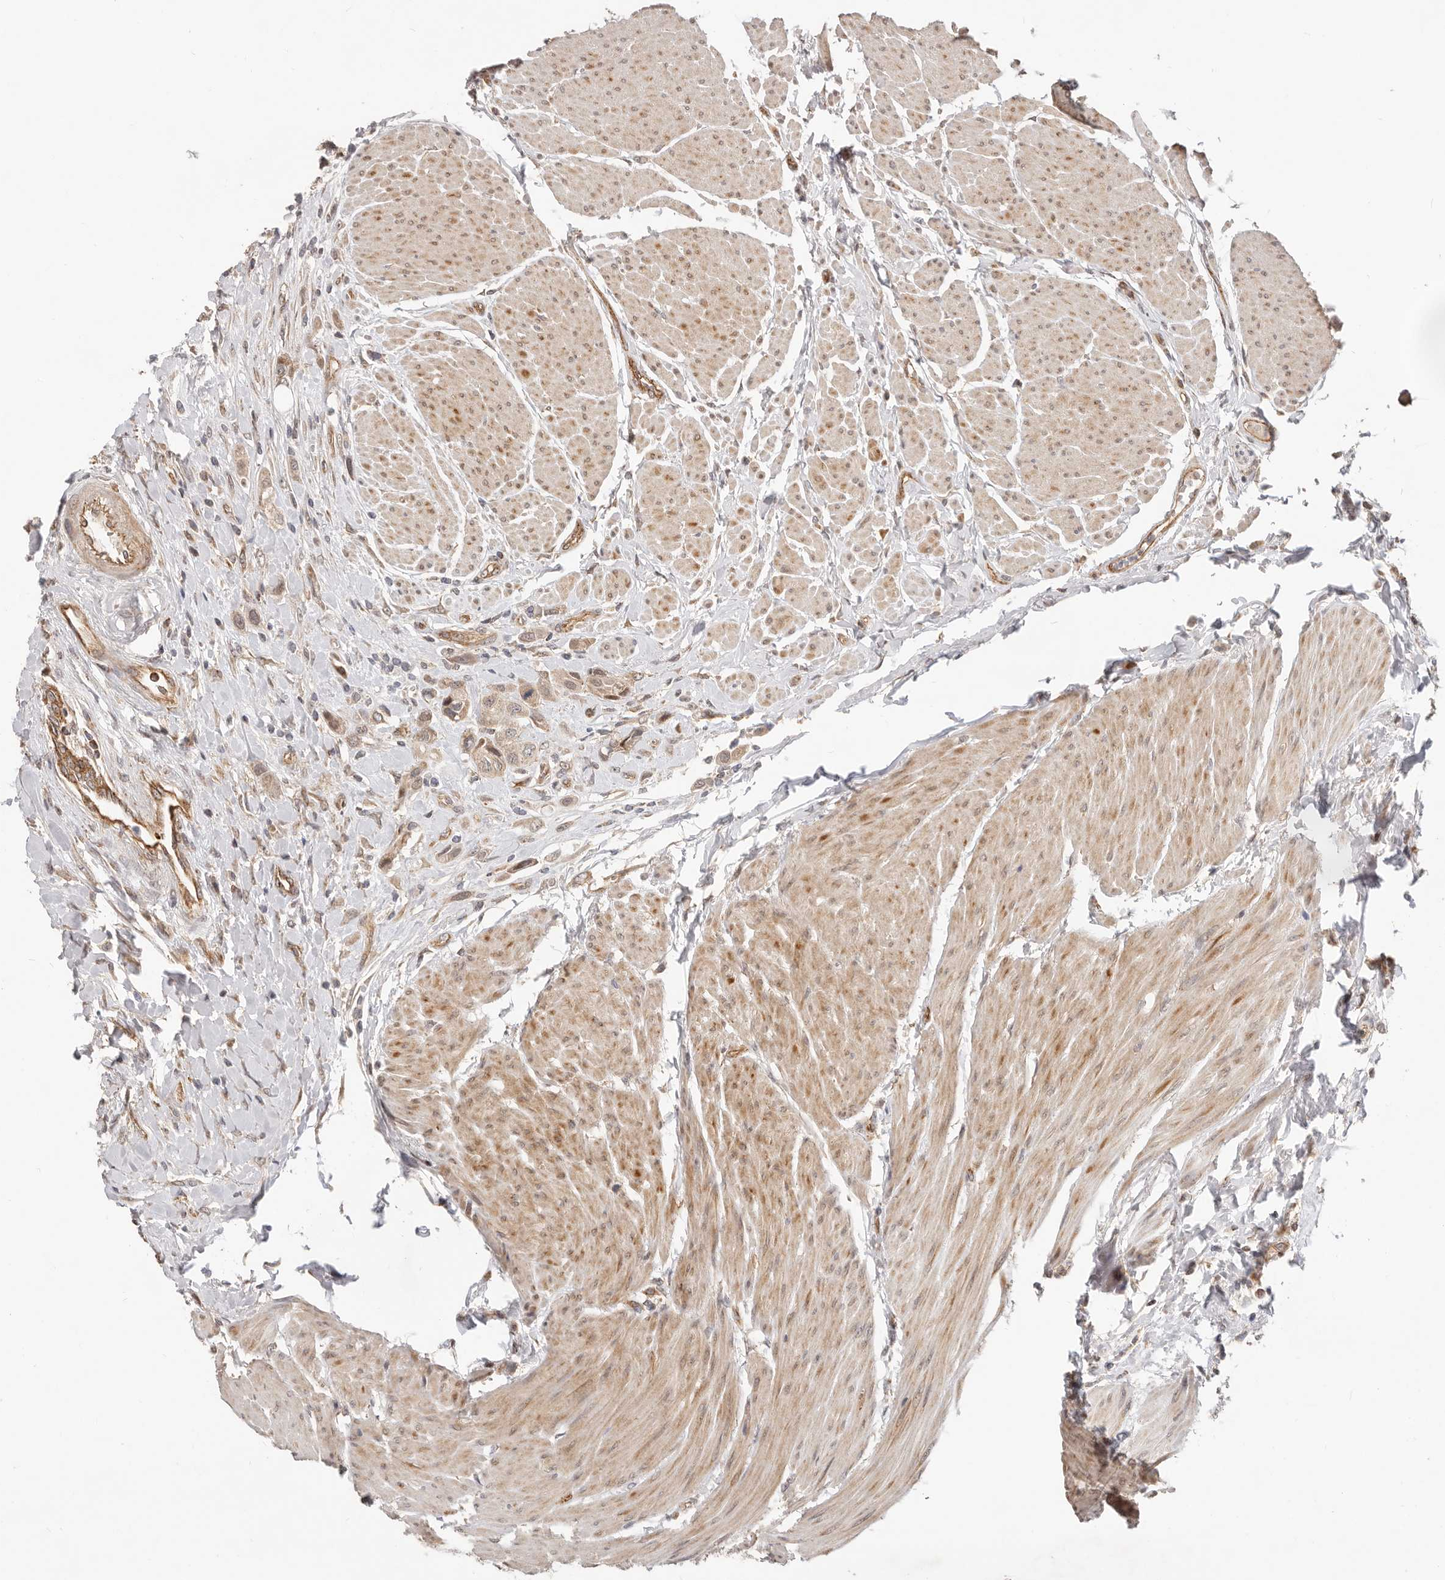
{"staining": {"intensity": "moderate", "quantity": ">75%", "location": "cytoplasmic/membranous"}, "tissue": "urothelial cancer", "cell_type": "Tumor cells", "image_type": "cancer", "snomed": [{"axis": "morphology", "description": "Urothelial carcinoma, High grade"}, {"axis": "topography", "description": "Urinary bladder"}], "caption": "IHC photomicrograph of urothelial cancer stained for a protein (brown), which displays medium levels of moderate cytoplasmic/membranous staining in about >75% of tumor cells.", "gene": "USP49", "patient": {"sex": "male", "age": 50}}